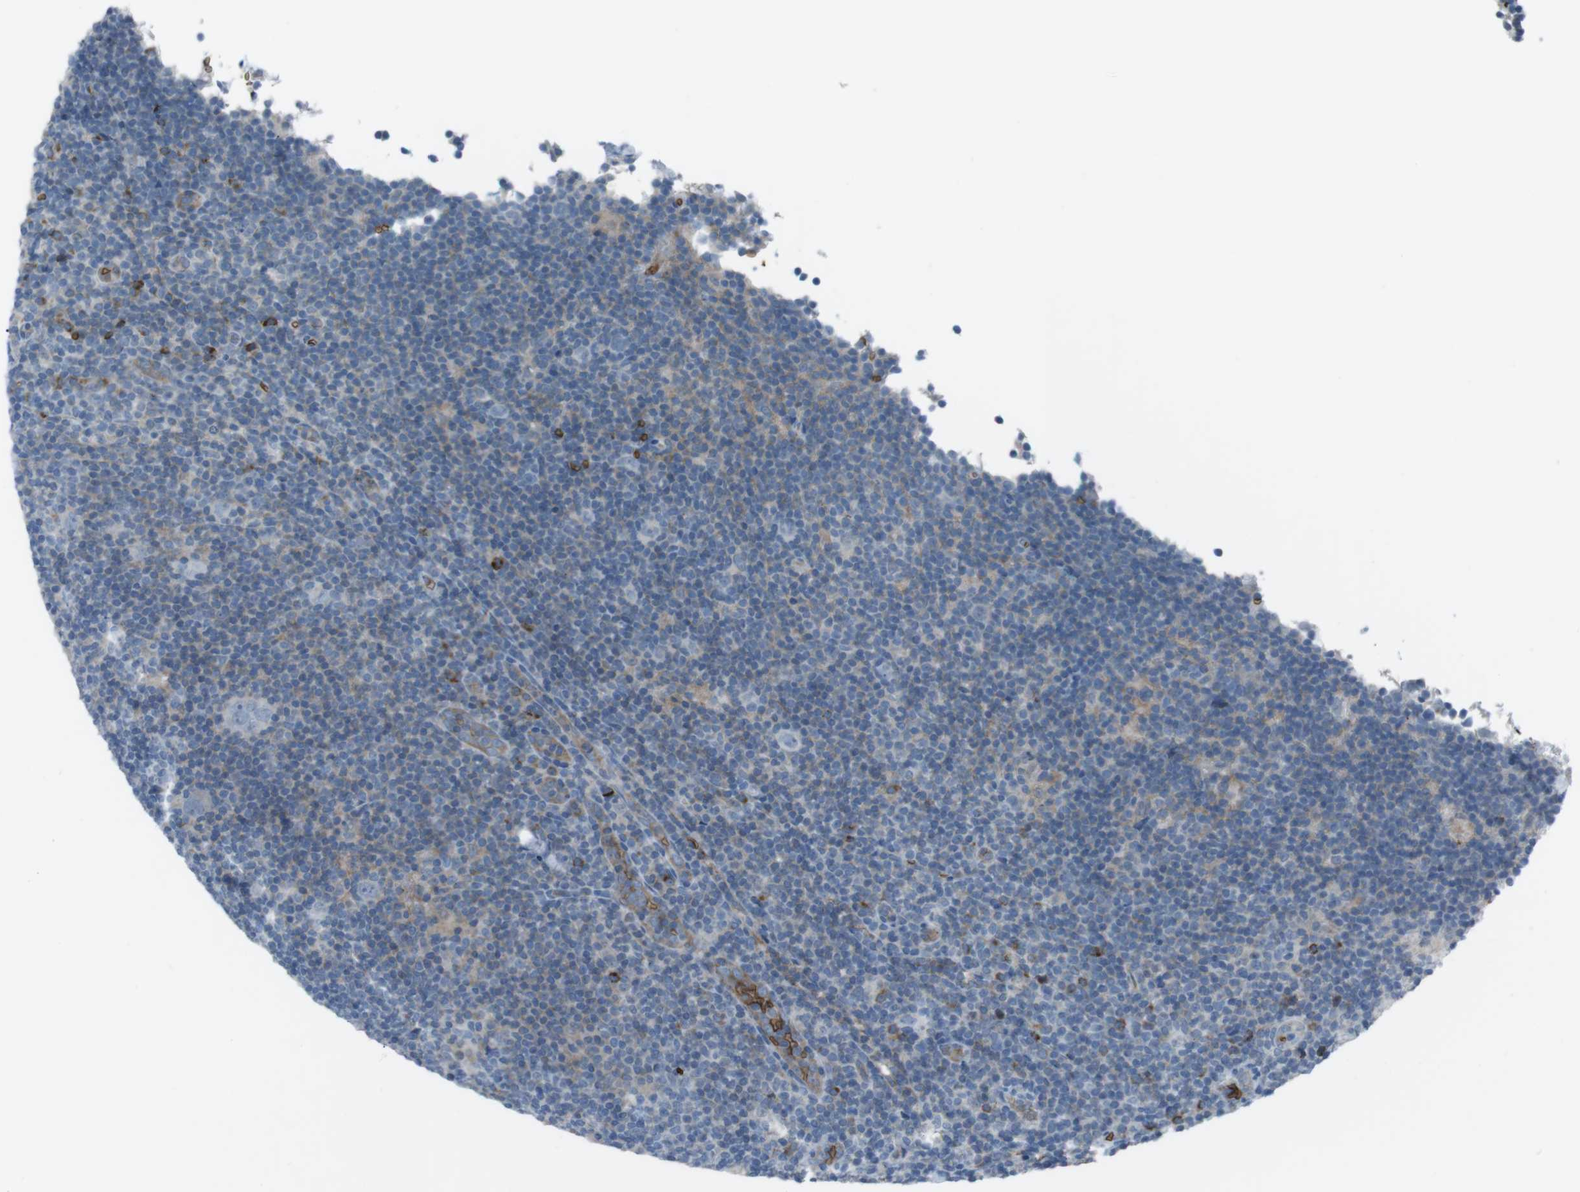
{"staining": {"intensity": "negative", "quantity": "none", "location": "none"}, "tissue": "lymphoma", "cell_type": "Tumor cells", "image_type": "cancer", "snomed": [{"axis": "morphology", "description": "Hodgkin's disease, NOS"}, {"axis": "topography", "description": "Lymph node"}], "caption": "The image demonstrates no staining of tumor cells in lymphoma.", "gene": "SPTA1", "patient": {"sex": "female", "age": 57}}